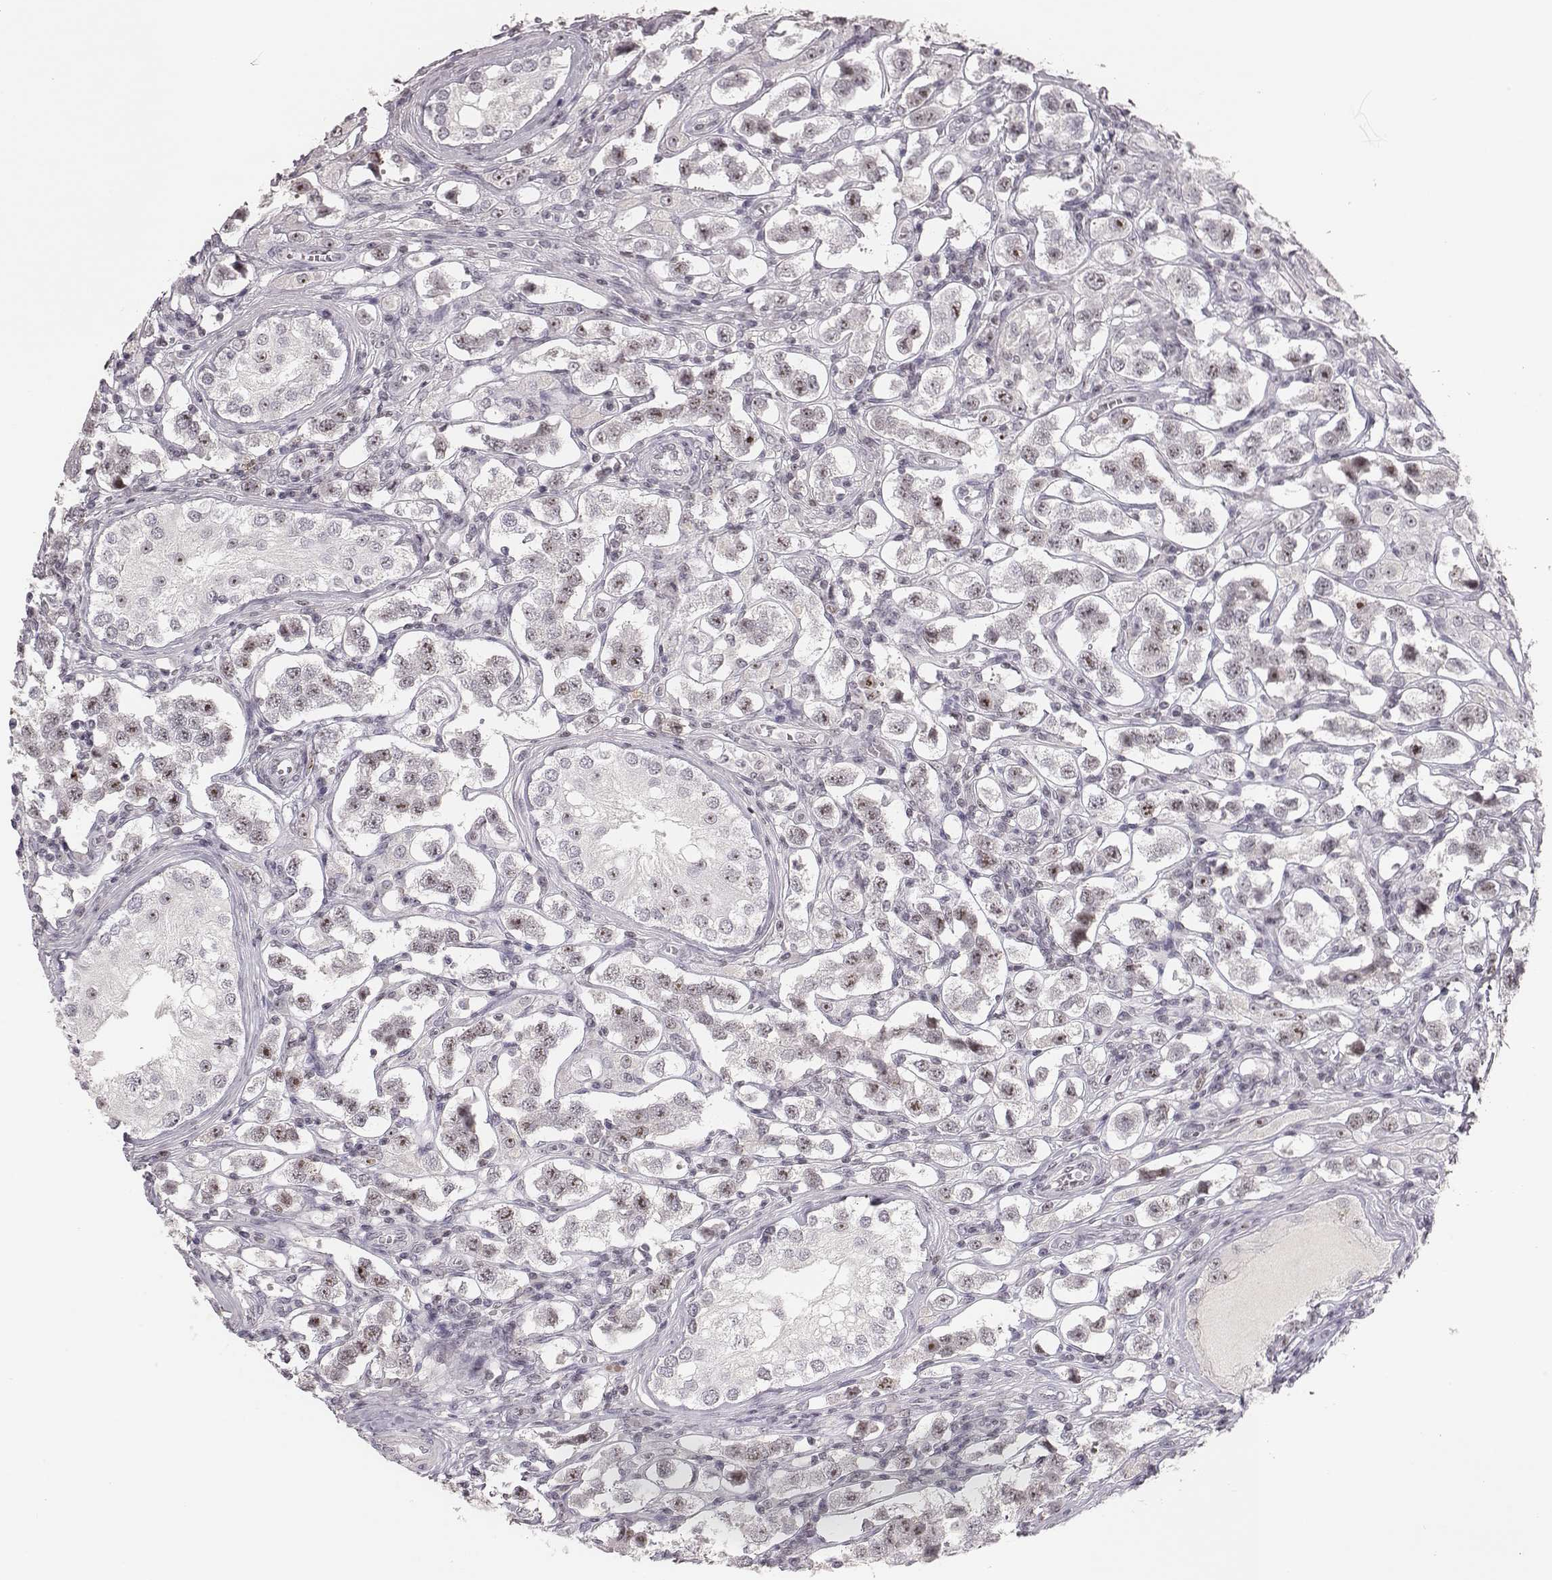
{"staining": {"intensity": "strong", "quantity": "25%-75%", "location": "cytoplasmic/membranous"}, "tissue": "testis cancer", "cell_type": "Tumor cells", "image_type": "cancer", "snomed": [{"axis": "morphology", "description": "Seminoma, NOS"}, {"axis": "topography", "description": "Testis"}], "caption": "Protein analysis of testis cancer tissue demonstrates strong cytoplasmic/membranous expression in about 25%-75% of tumor cells.", "gene": "NIFK", "patient": {"sex": "male", "age": 37}}